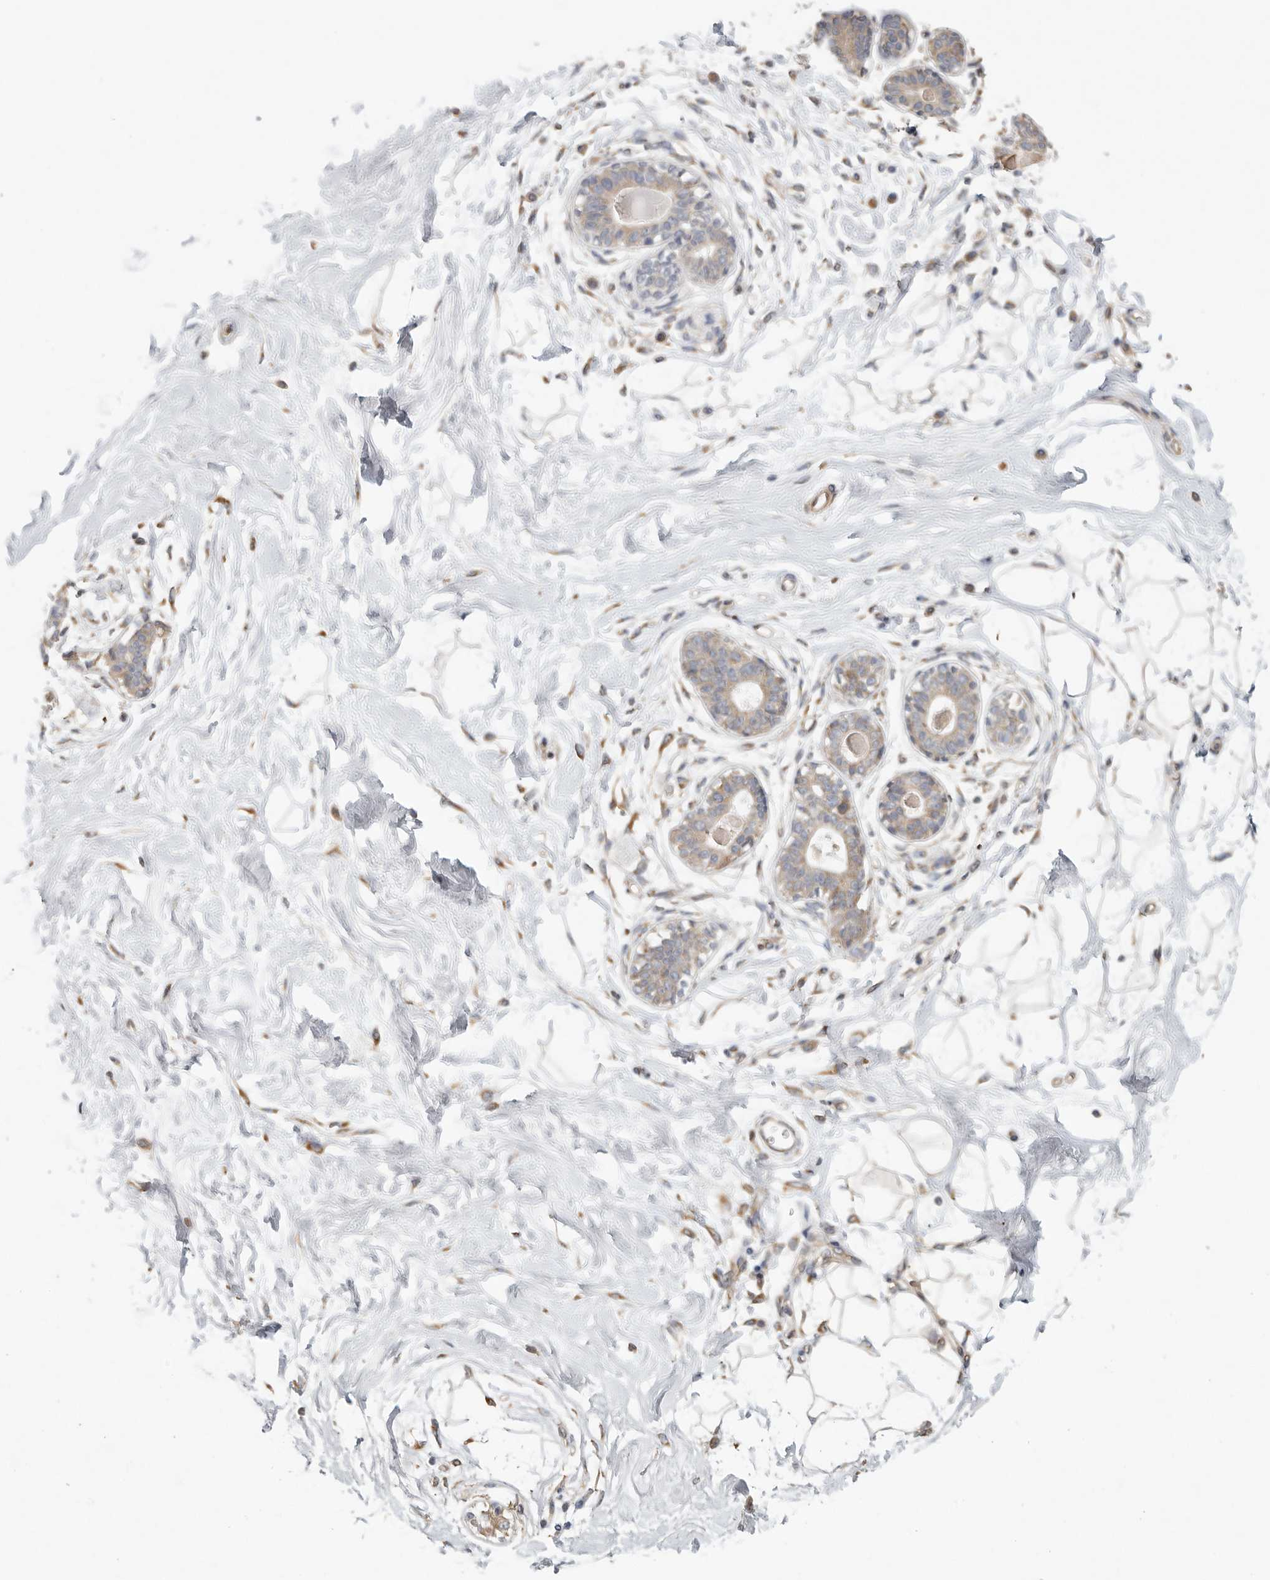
{"staining": {"intensity": "weak", "quantity": ">75%", "location": "cytoplasmic/membranous"}, "tissue": "breast", "cell_type": "Adipocytes", "image_type": "normal", "snomed": [{"axis": "morphology", "description": "Normal tissue, NOS"}, {"axis": "topography", "description": "Breast"}], "caption": "A micrograph showing weak cytoplasmic/membranous positivity in about >75% of adipocytes in unremarkable breast, as visualized by brown immunohistochemical staining.", "gene": "BCAP29", "patient": {"sex": "female", "age": 45}}